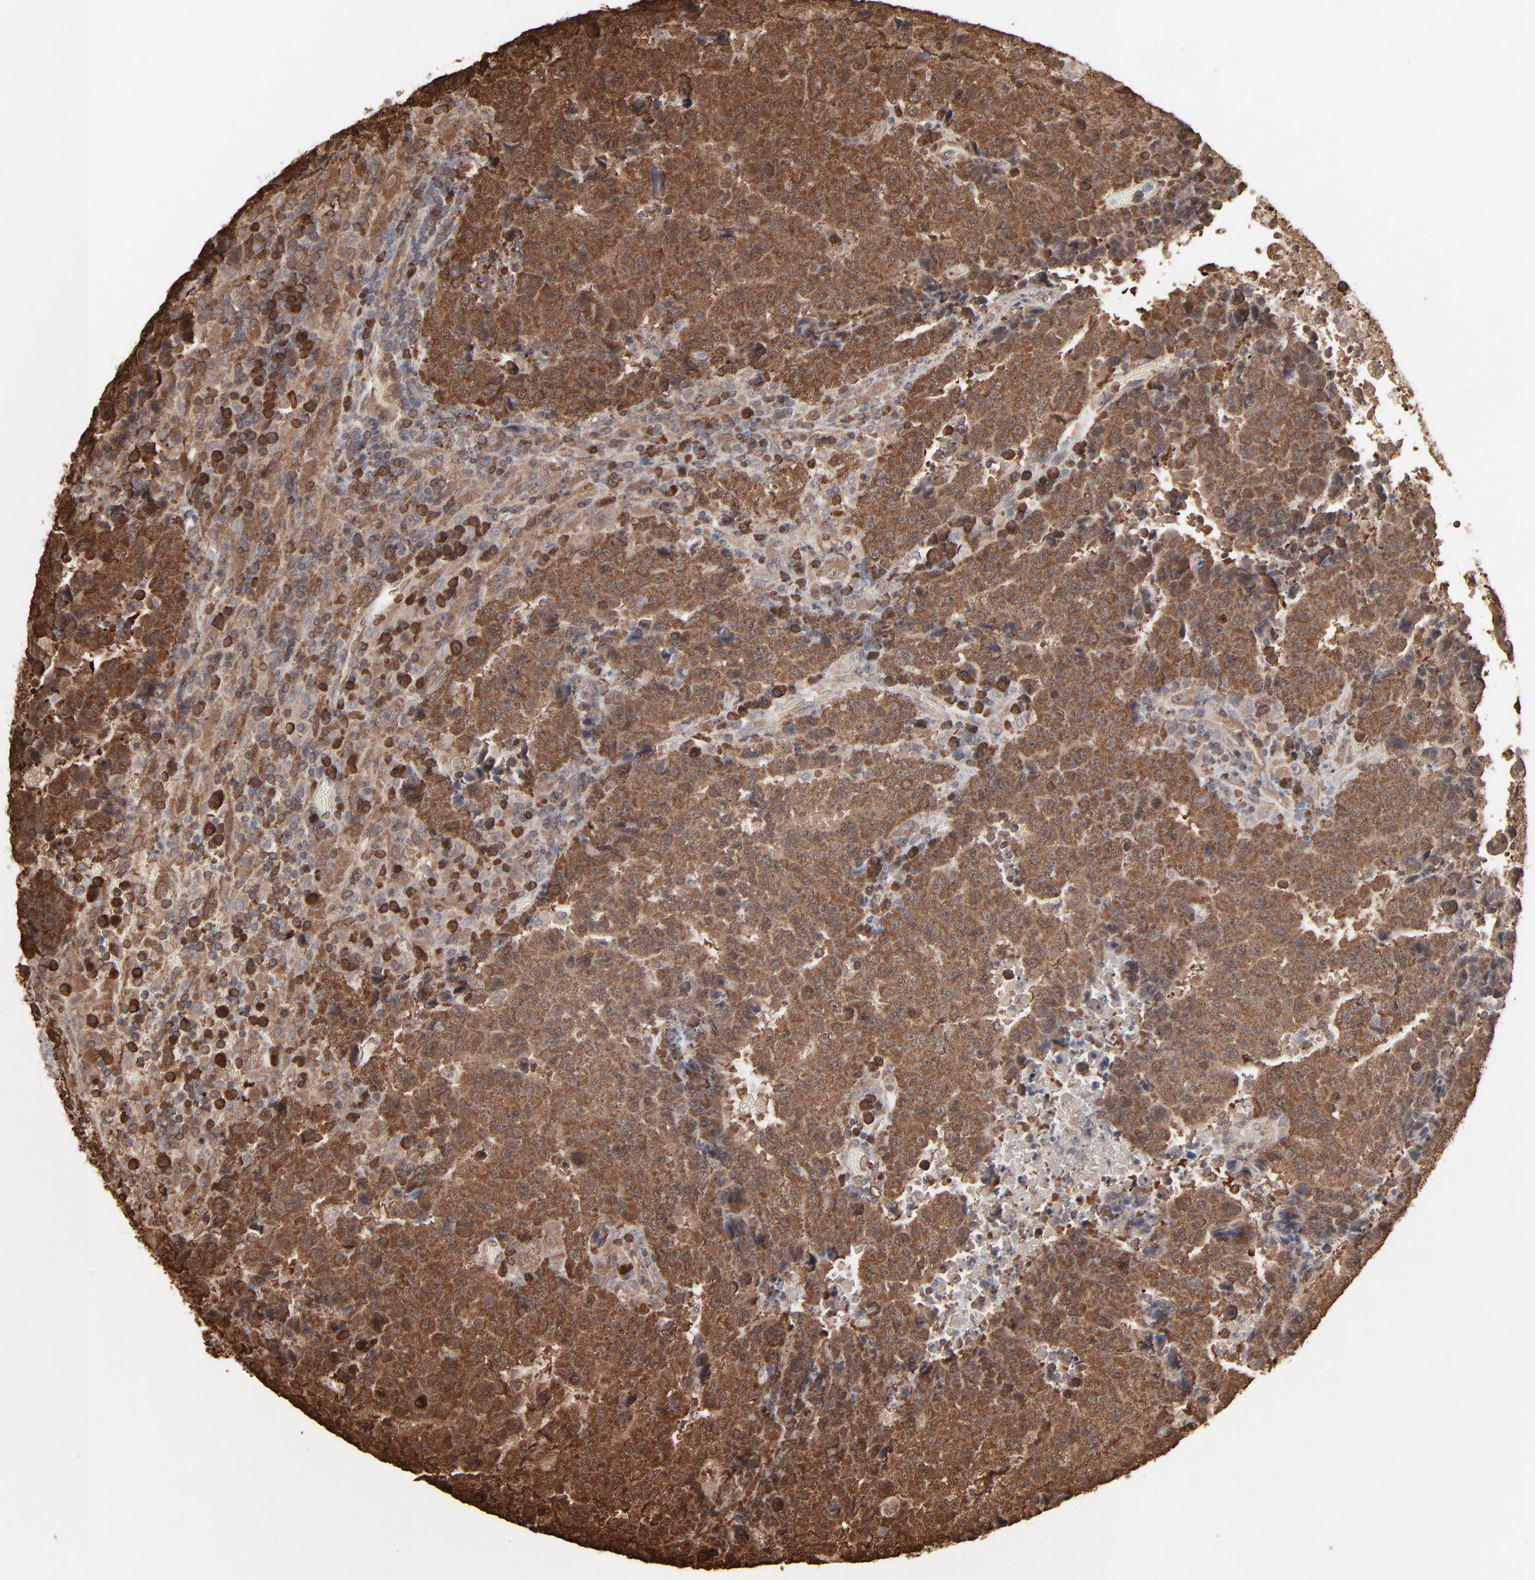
{"staining": {"intensity": "strong", "quantity": ">75%", "location": "cytoplasmic/membranous"}, "tissue": "testis cancer", "cell_type": "Tumor cells", "image_type": "cancer", "snomed": [{"axis": "morphology", "description": "Necrosis, NOS"}, {"axis": "morphology", "description": "Carcinoma, Embryonal, NOS"}, {"axis": "topography", "description": "Testis"}], "caption": "Human testis embryonal carcinoma stained for a protein (brown) displays strong cytoplasmic/membranous positive expression in approximately >75% of tumor cells.", "gene": "NME1-NME2", "patient": {"sex": "male", "age": 19}}